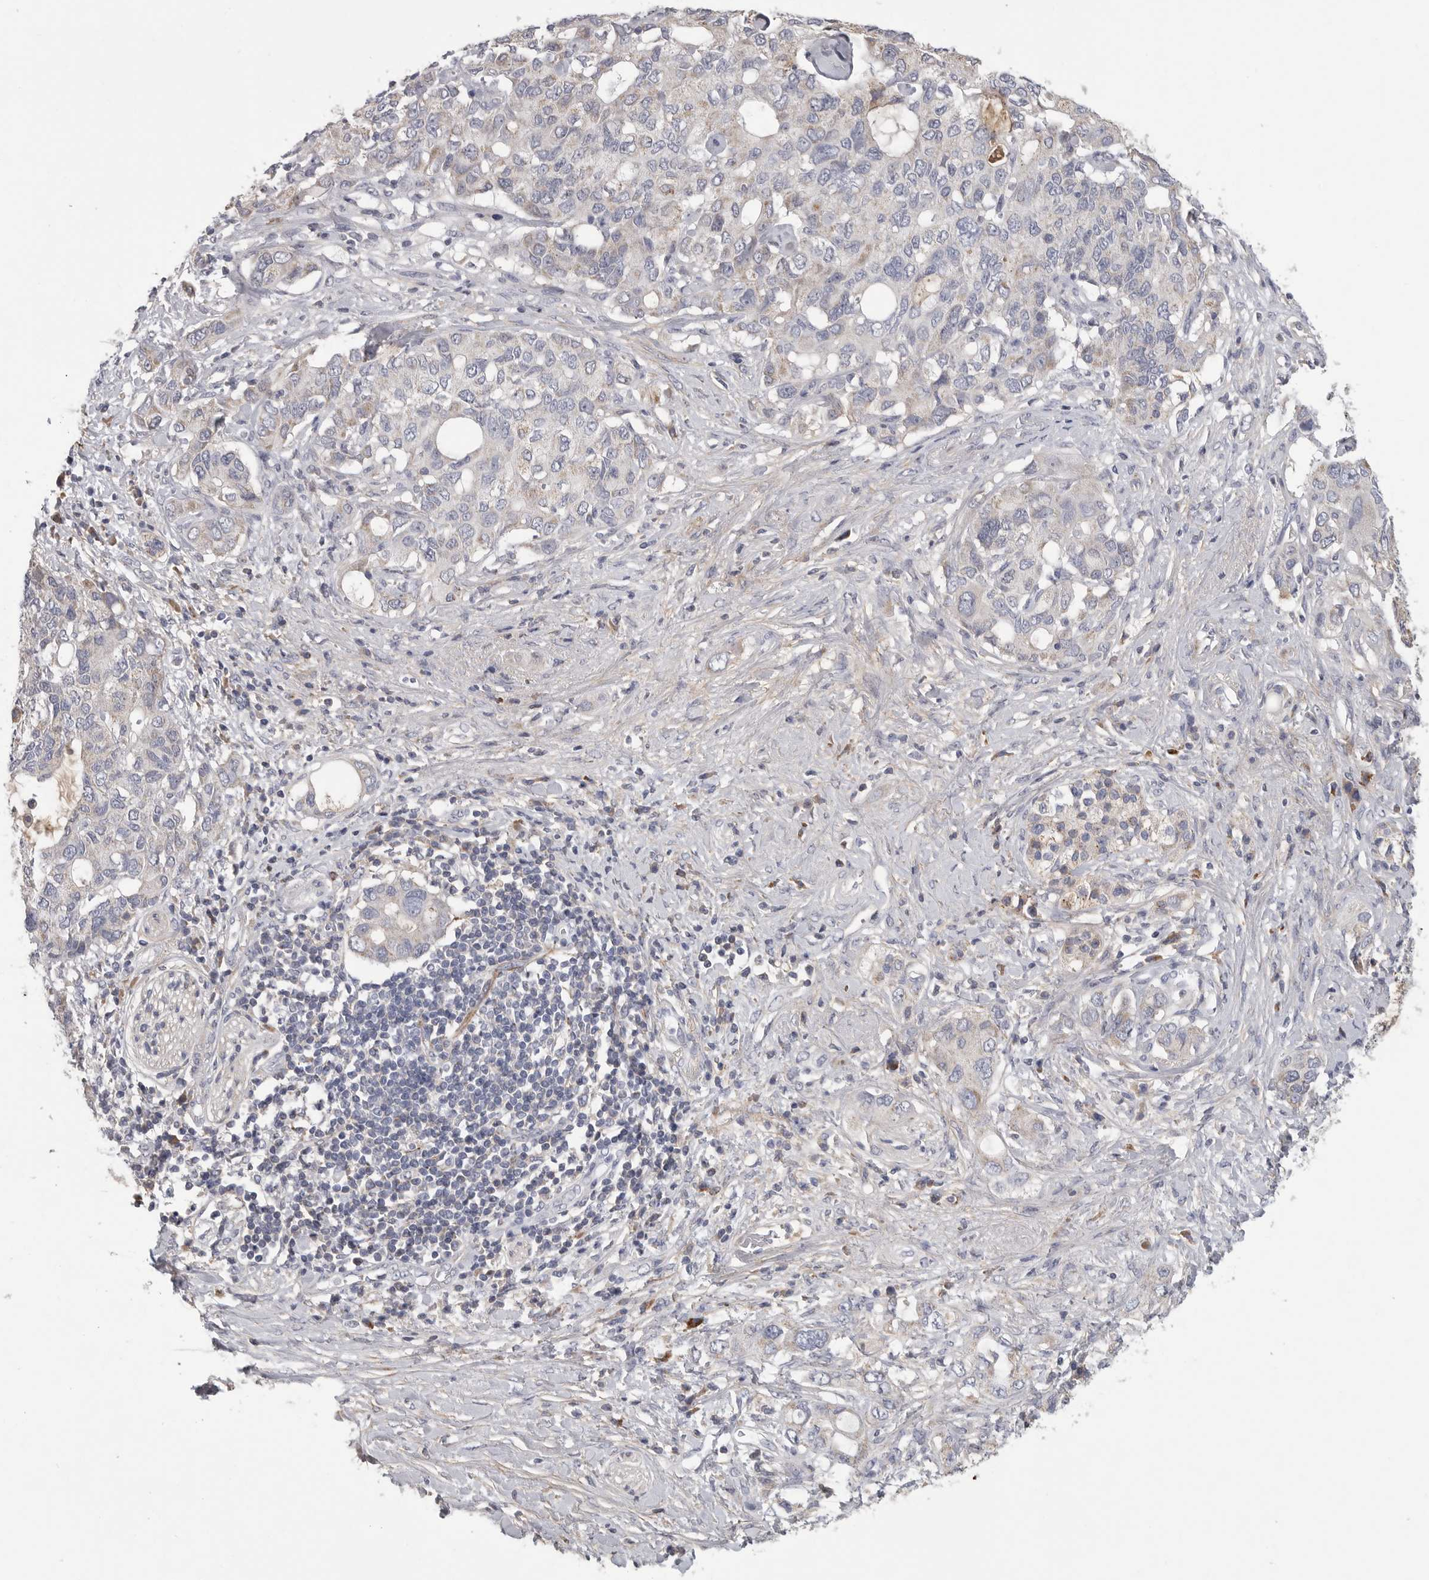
{"staining": {"intensity": "weak", "quantity": "<25%", "location": "cytoplasmic/membranous"}, "tissue": "pancreatic cancer", "cell_type": "Tumor cells", "image_type": "cancer", "snomed": [{"axis": "morphology", "description": "Adenocarcinoma, NOS"}, {"axis": "topography", "description": "Pancreas"}], "caption": "Immunohistochemistry (IHC) of pancreatic cancer displays no expression in tumor cells.", "gene": "SDC3", "patient": {"sex": "female", "age": 56}}